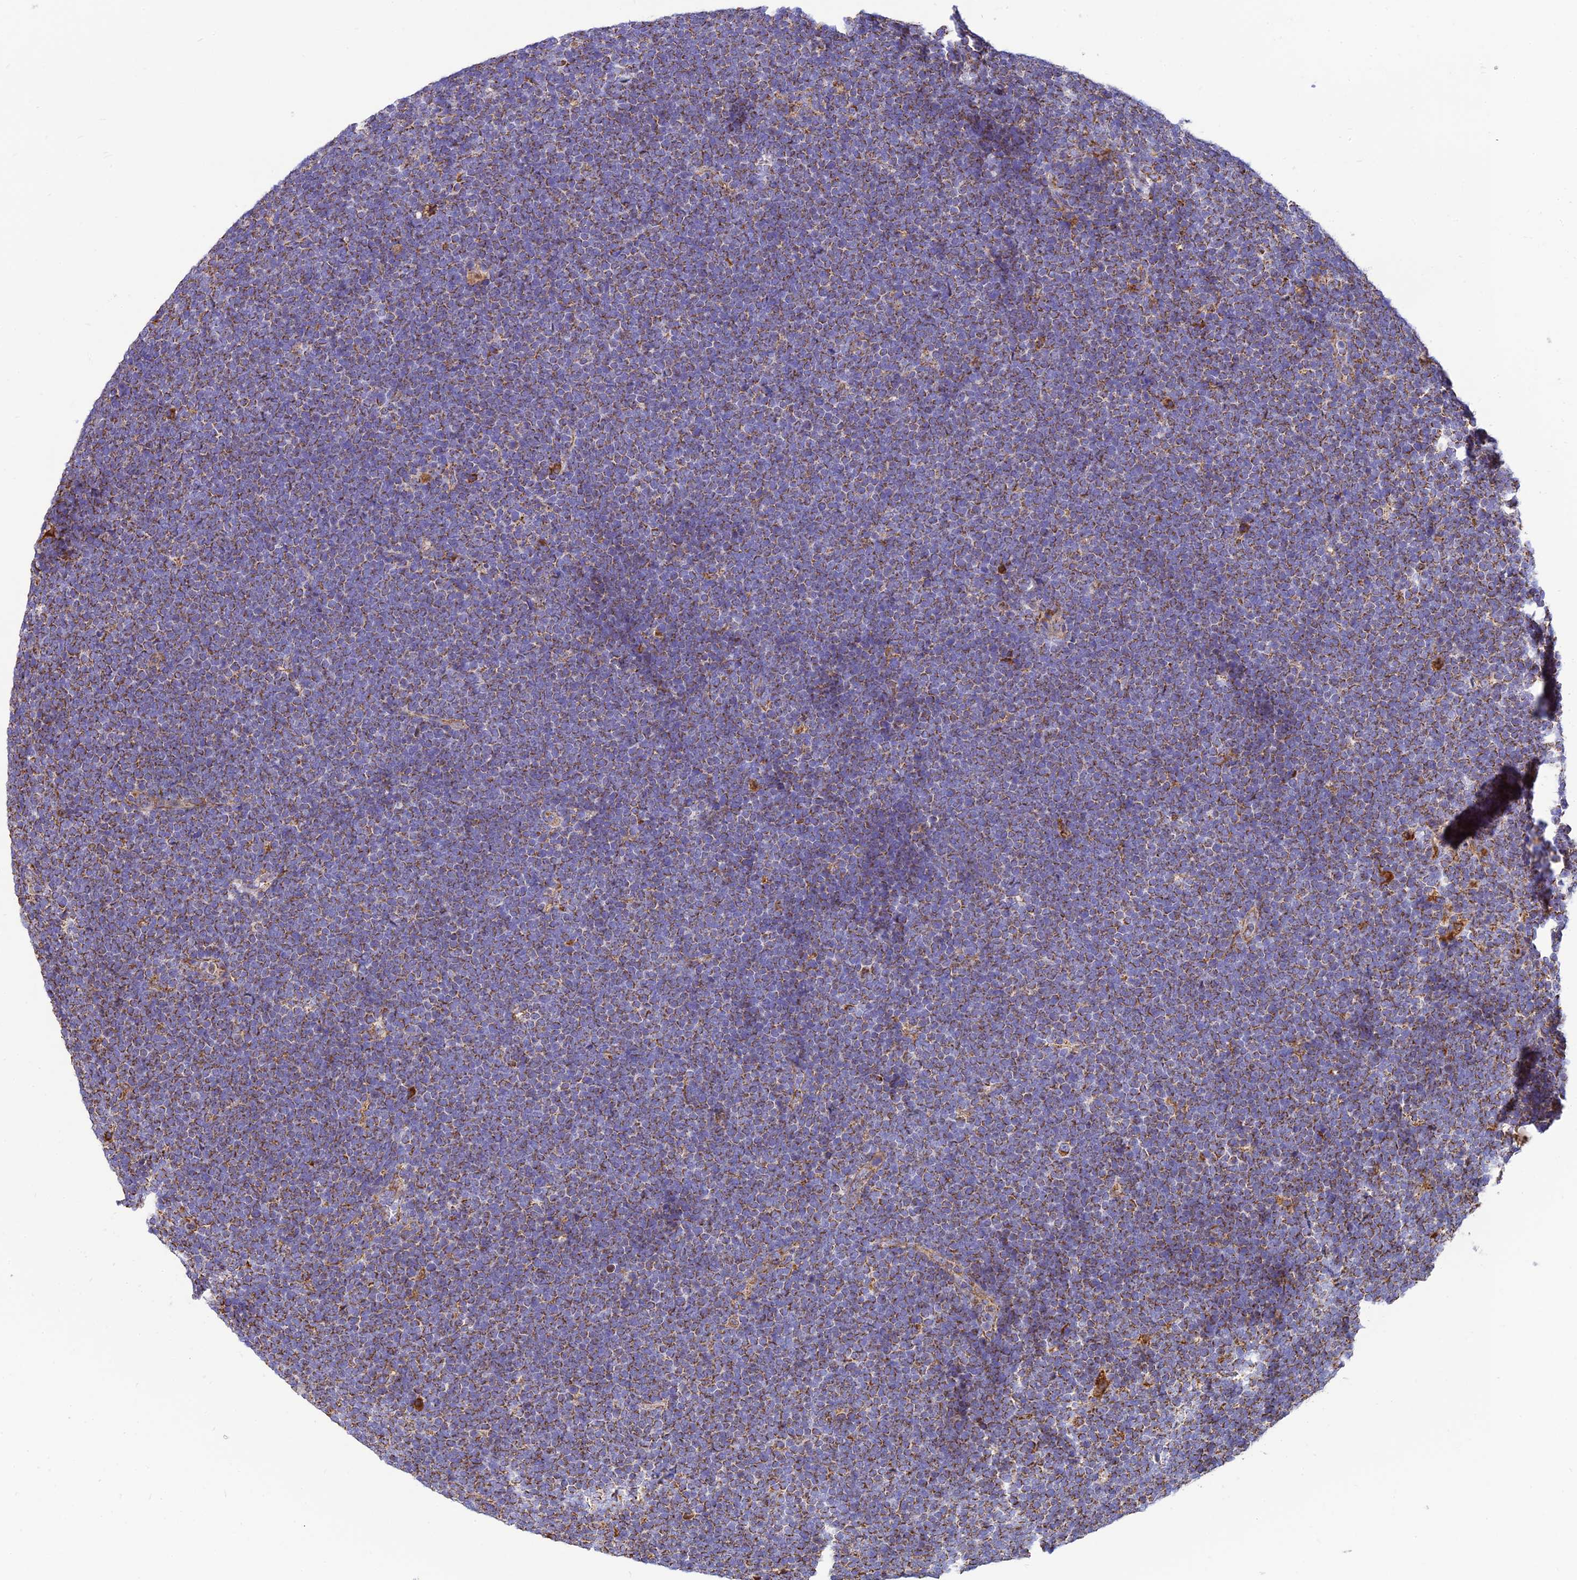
{"staining": {"intensity": "moderate", "quantity": ">75%", "location": "cytoplasmic/membranous"}, "tissue": "lymphoma", "cell_type": "Tumor cells", "image_type": "cancer", "snomed": [{"axis": "morphology", "description": "Malignant lymphoma, non-Hodgkin's type, High grade"}, {"axis": "topography", "description": "Lymph node"}], "caption": "Moderate cytoplasmic/membranous positivity is seen in approximately >75% of tumor cells in high-grade malignant lymphoma, non-Hodgkin's type.", "gene": "THUMPD2", "patient": {"sex": "male", "age": 13}}